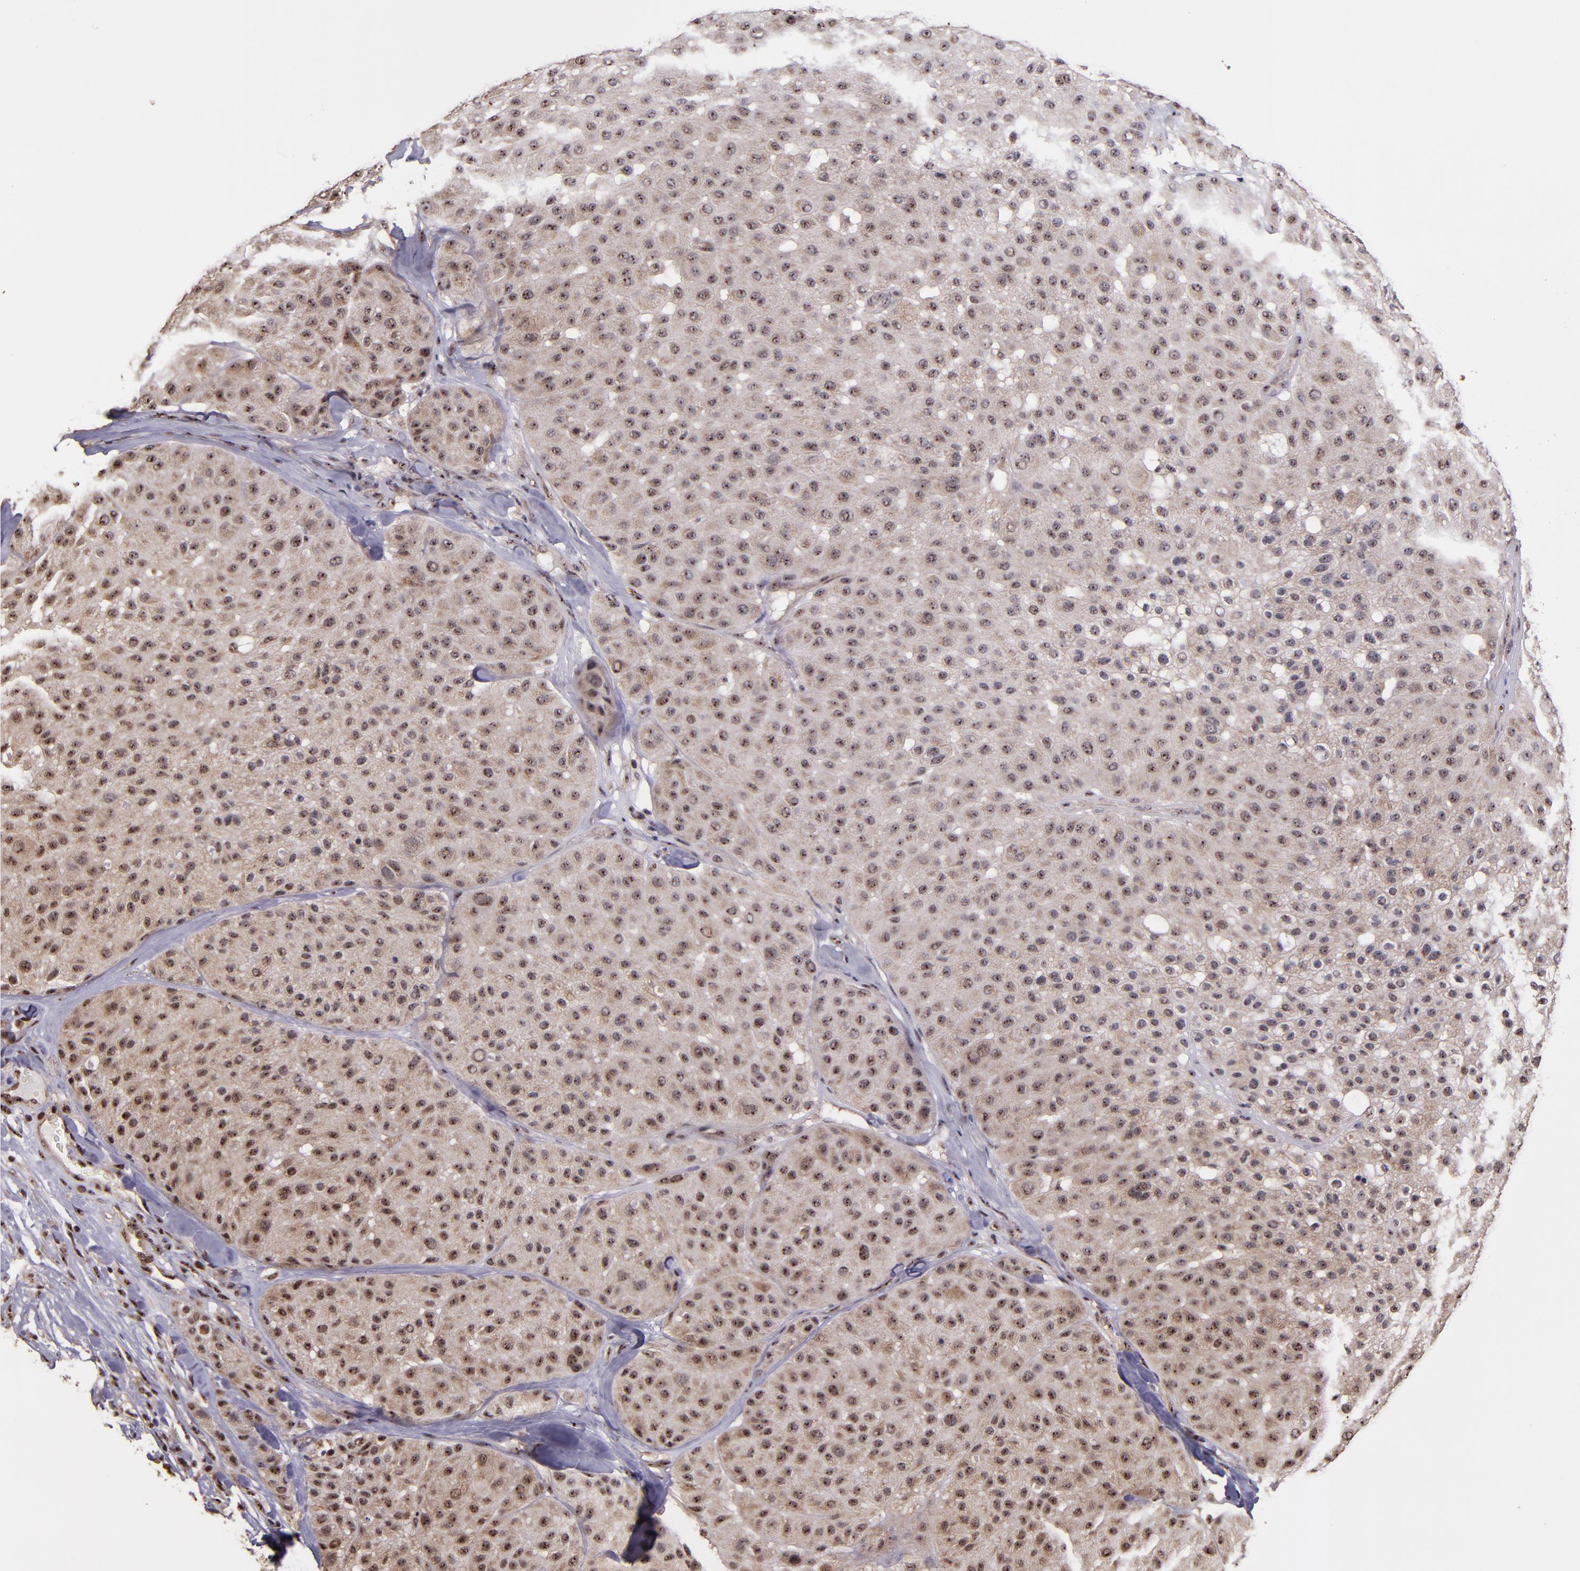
{"staining": {"intensity": "weak", "quantity": "25%-75%", "location": "cytoplasmic/membranous,nuclear"}, "tissue": "melanoma", "cell_type": "Tumor cells", "image_type": "cancer", "snomed": [{"axis": "morphology", "description": "Normal tissue, NOS"}, {"axis": "morphology", "description": "Malignant melanoma, Metastatic site"}, {"axis": "topography", "description": "Skin"}], "caption": "Melanoma stained for a protein (brown) demonstrates weak cytoplasmic/membranous and nuclear positive expression in approximately 25%-75% of tumor cells.", "gene": "CECR2", "patient": {"sex": "male", "age": 41}}